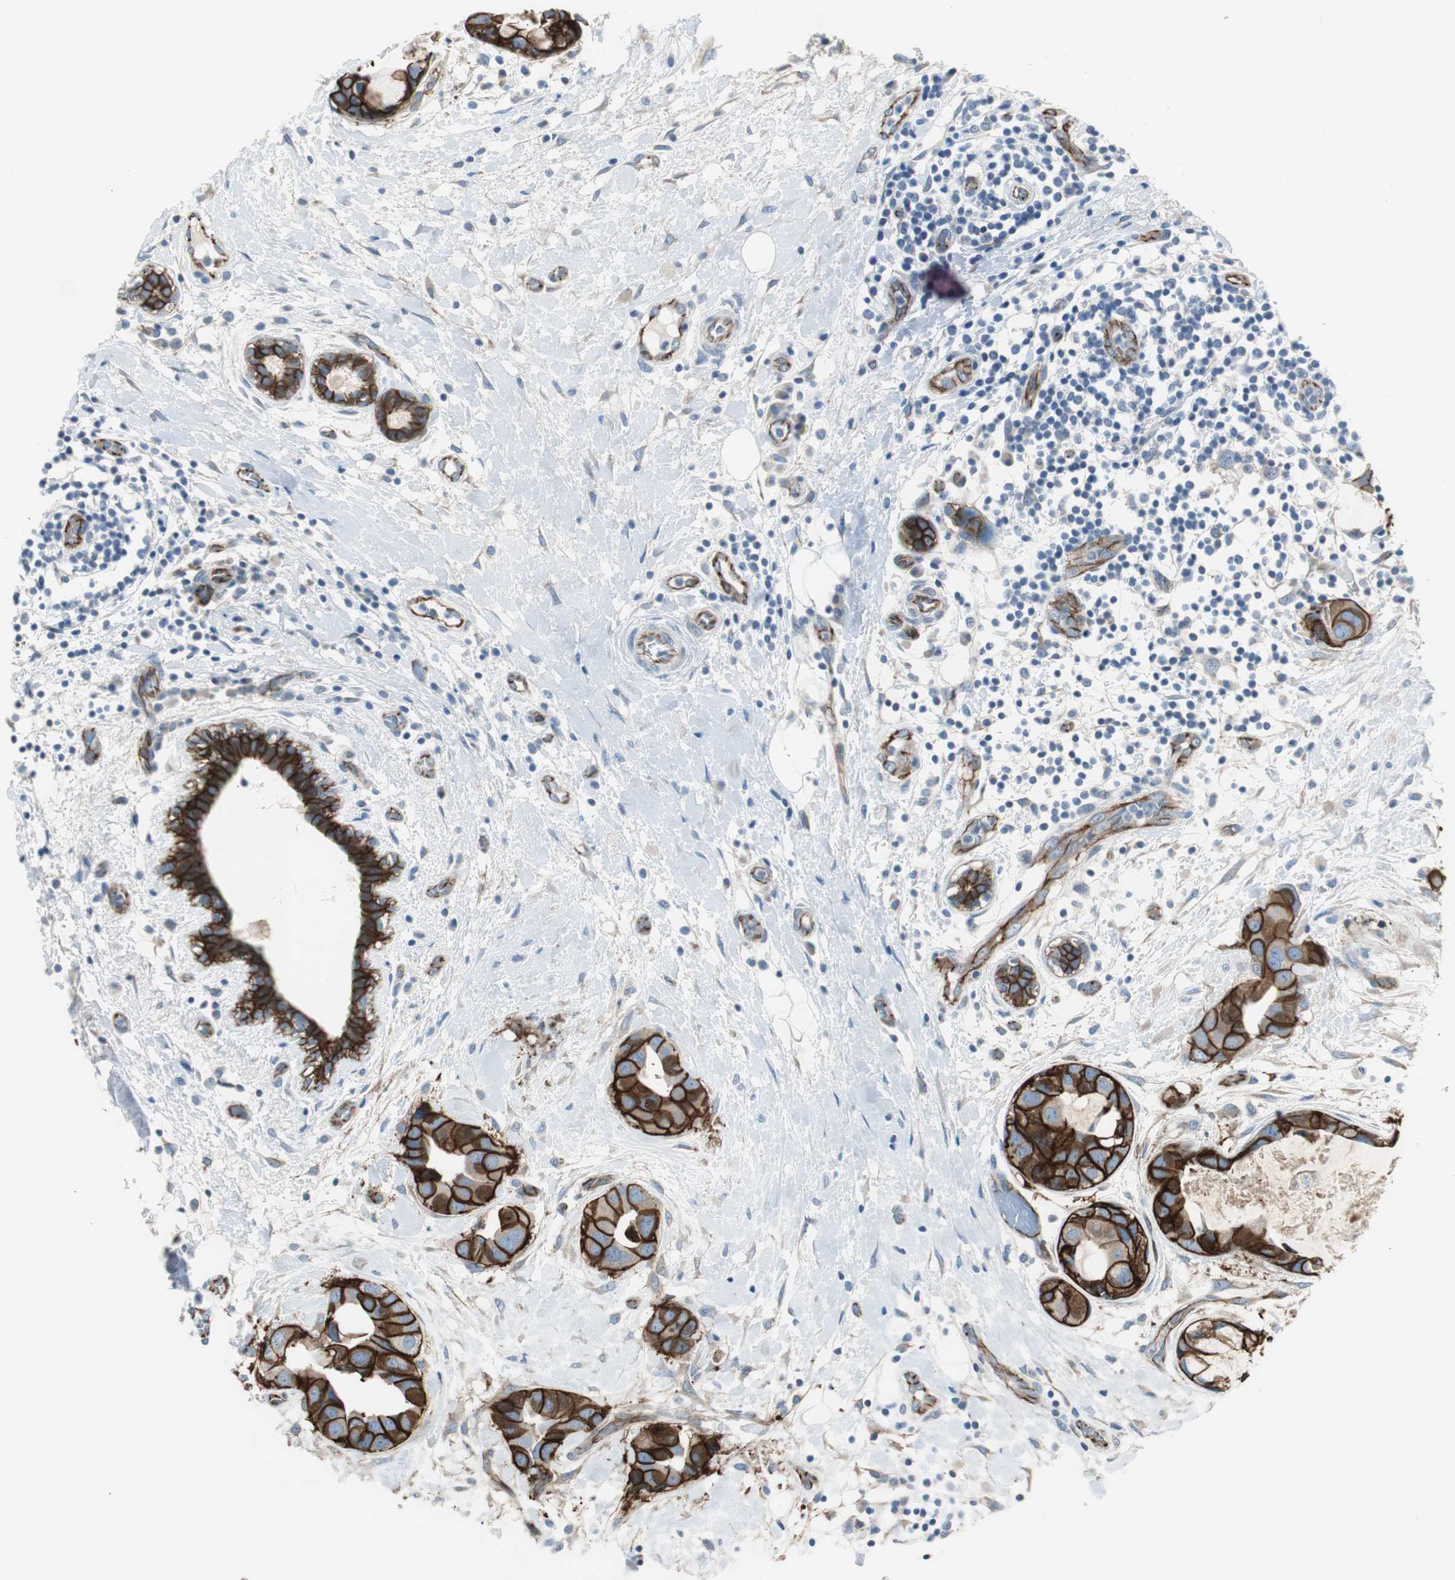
{"staining": {"intensity": "strong", "quantity": ">75%", "location": "cytoplasmic/membranous"}, "tissue": "breast cancer", "cell_type": "Tumor cells", "image_type": "cancer", "snomed": [{"axis": "morphology", "description": "Duct carcinoma"}, {"axis": "topography", "description": "Breast"}], "caption": "Protein staining shows strong cytoplasmic/membranous staining in about >75% of tumor cells in breast cancer (invasive ductal carcinoma). The staining was performed using DAB to visualize the protein expression in brown, while the nuclei were stained in blue with hematoxylin (Magnification: 20x).", "gene": "STXBP4", "patient": {"sex": "female", "age": 40}}